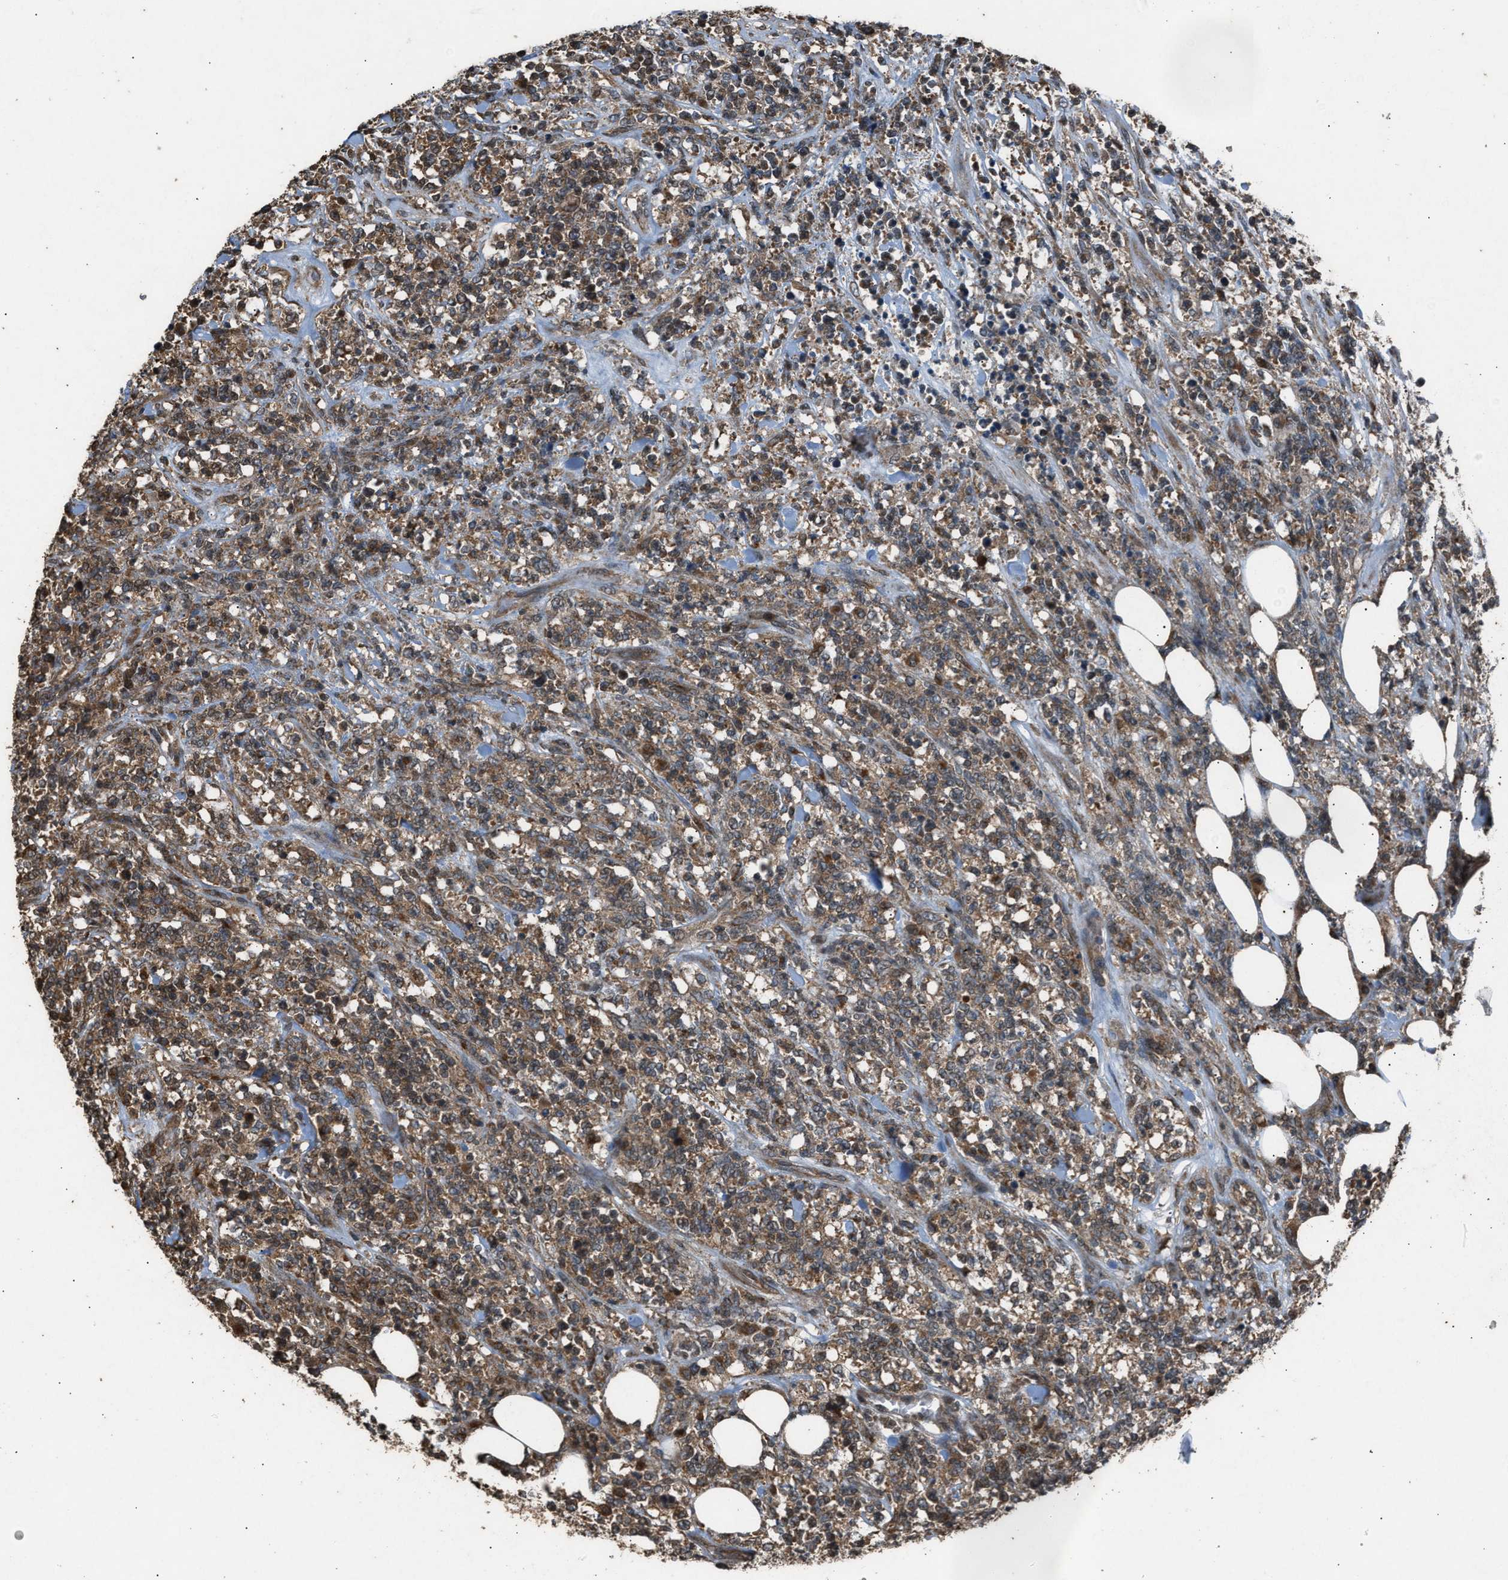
{"staining": {"intensity": "moderate", "quantity": ">75%", "location": "cytoplasmic/membranous"}, "tissue": "lymphoma", "cell_type": "Tumor cells", "image_type": "cancer", "snomed": [{"axis": "morphology", "description": "Malignant lymphoma, non-Hodgkin's type, High grade"}, {"axis": "topography", "description": "Soft tissue"}], "caption": "Approximately >75% of tumor cells in human malignant lymphoma, non-Hodgkin's type (high-grade) reveal moderate cytoplasmic/membranous protein positivity as visualized by brown immunohistochemical staining.", "gene": "PSMD1", "patient": {"sex": "male", "age": 18}}